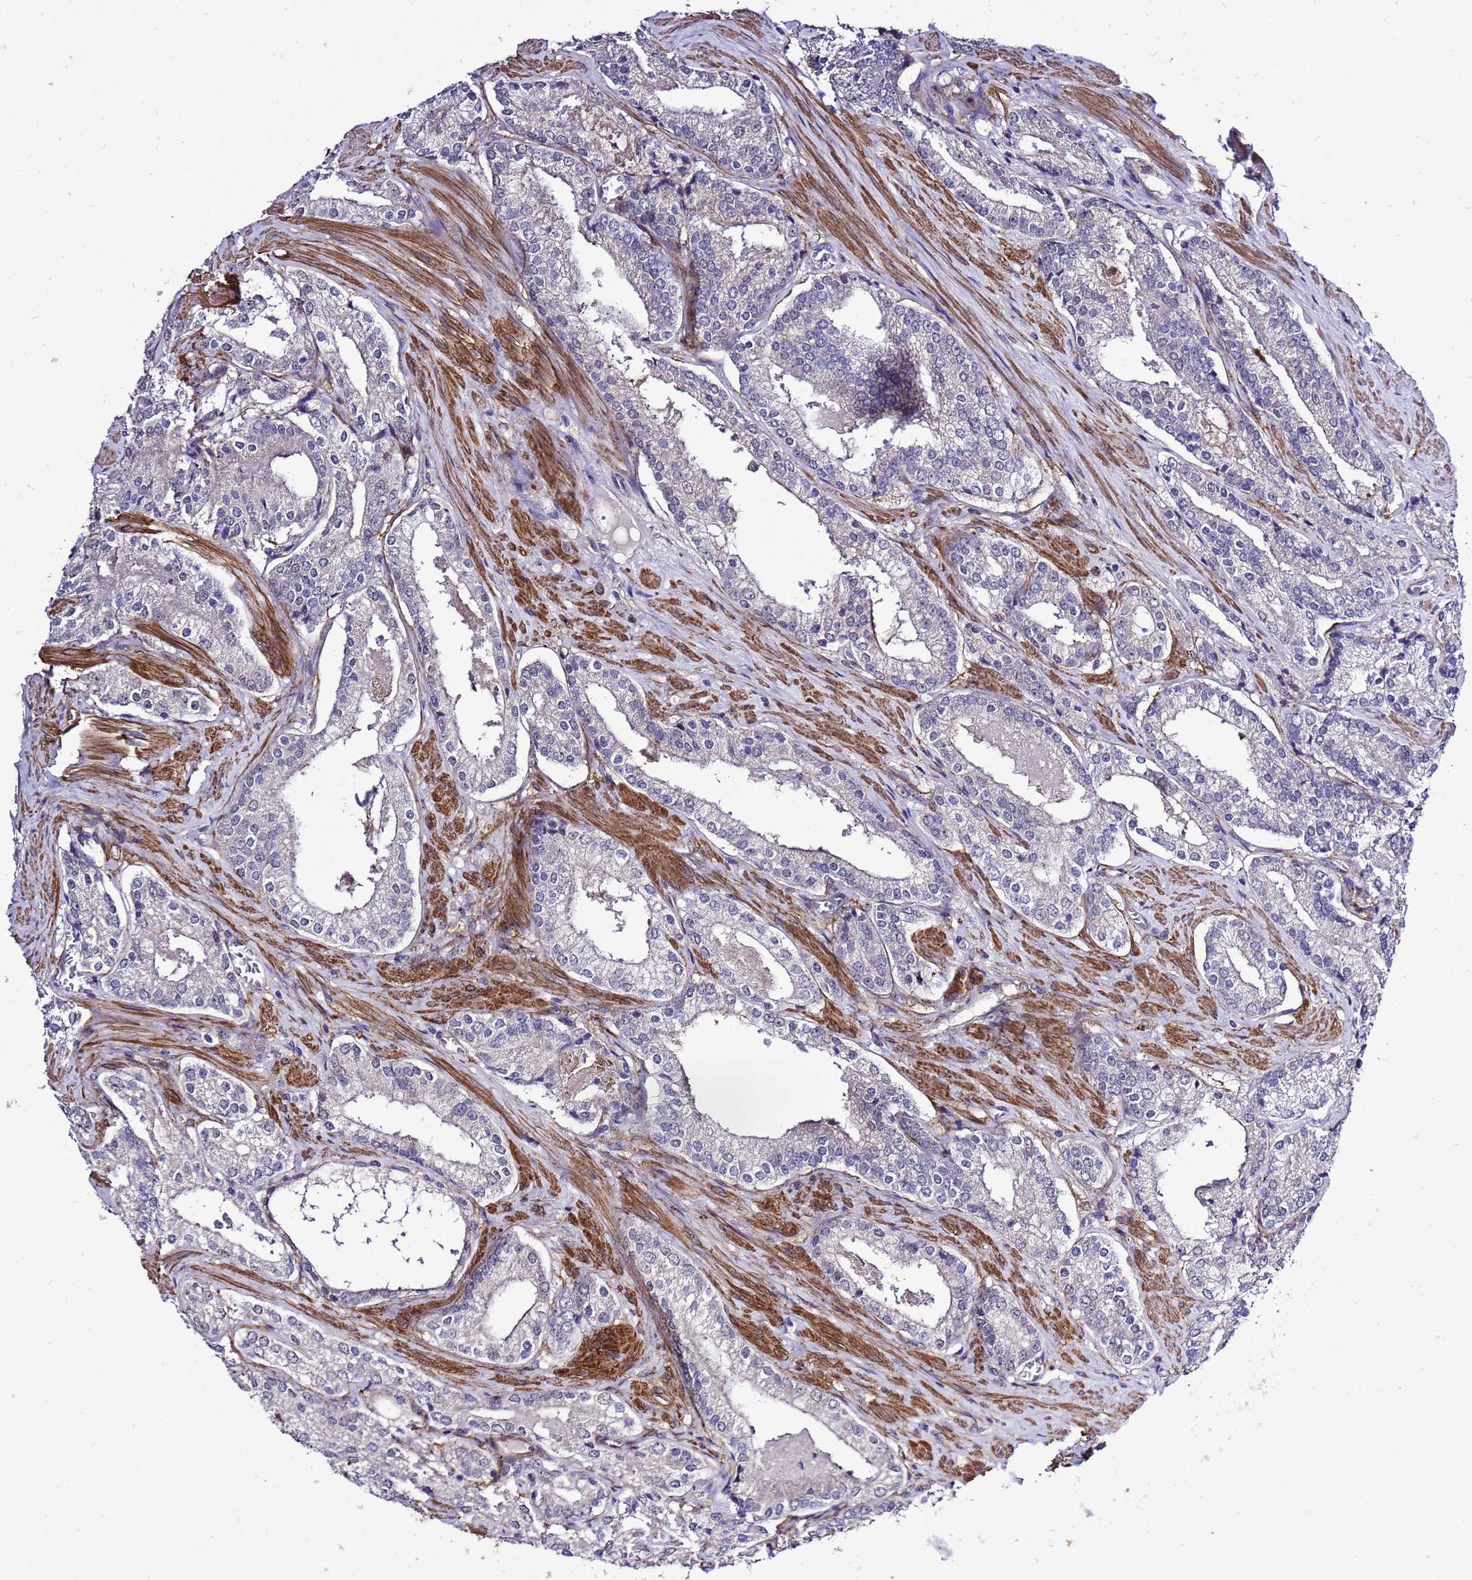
{"staining": {"intensity": "negative", "quantity": "none", "location": "none"}, "tissue": "prostate cancer", "cell_type": "Tumor cells", "image_type": "cancer", "snomed": [{"axis": "morphology", "description": "Adenocarcinoma, Low grade"}, {"axis": "topography", "description": "Prostate"}], "caption": "This is an immunohistochemistry (IHC) image of human prostate low-grade adenocarcinoma. There is no staining in tumor cells.", "gene": "GZF1", "patient": {"sex": "male", "age": 54}}